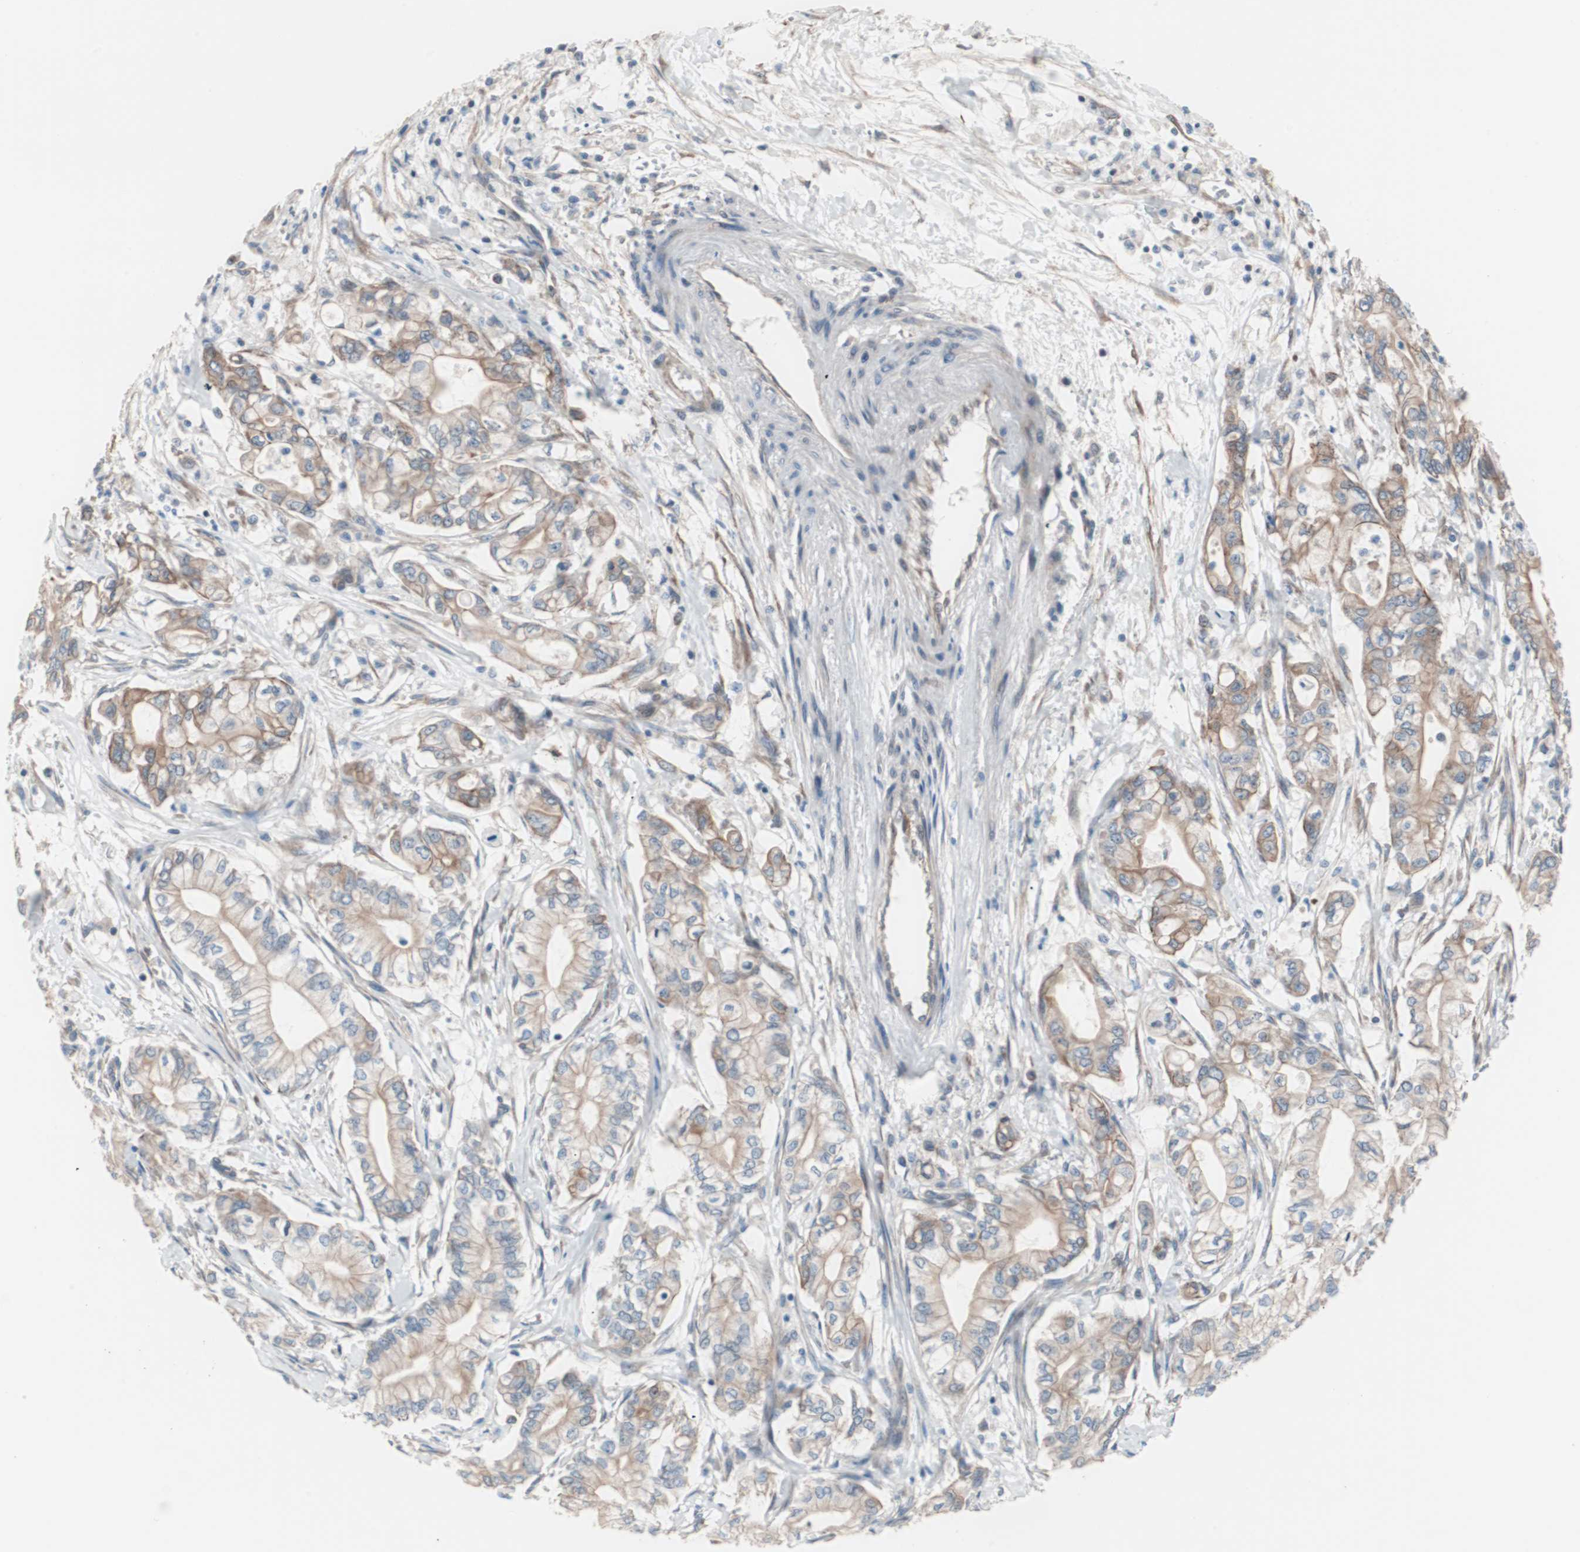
{"staining": {"intensity": "weak", "quantity": "25%-75%", "location": "cytoplasmic/membranous"}, "tissue": "pancreatic cancer", "cell_type": "Tumor cells", "image_type": "cancer", "snomed": [{"axis": "morphology", "description": "Adenocarcinoma, NOS"}, {"axis": "topography", "description": "Pancreas"}], "caption": "Pancreatic cancer (adenocarcinoma) stained for a protein (brown) demonstrates weak cytoplasmic/membranous positive expression in about 25%-75% of tumor cells.", "gene": "SMG1", "patient": {"sex": "male", "age": 70}}